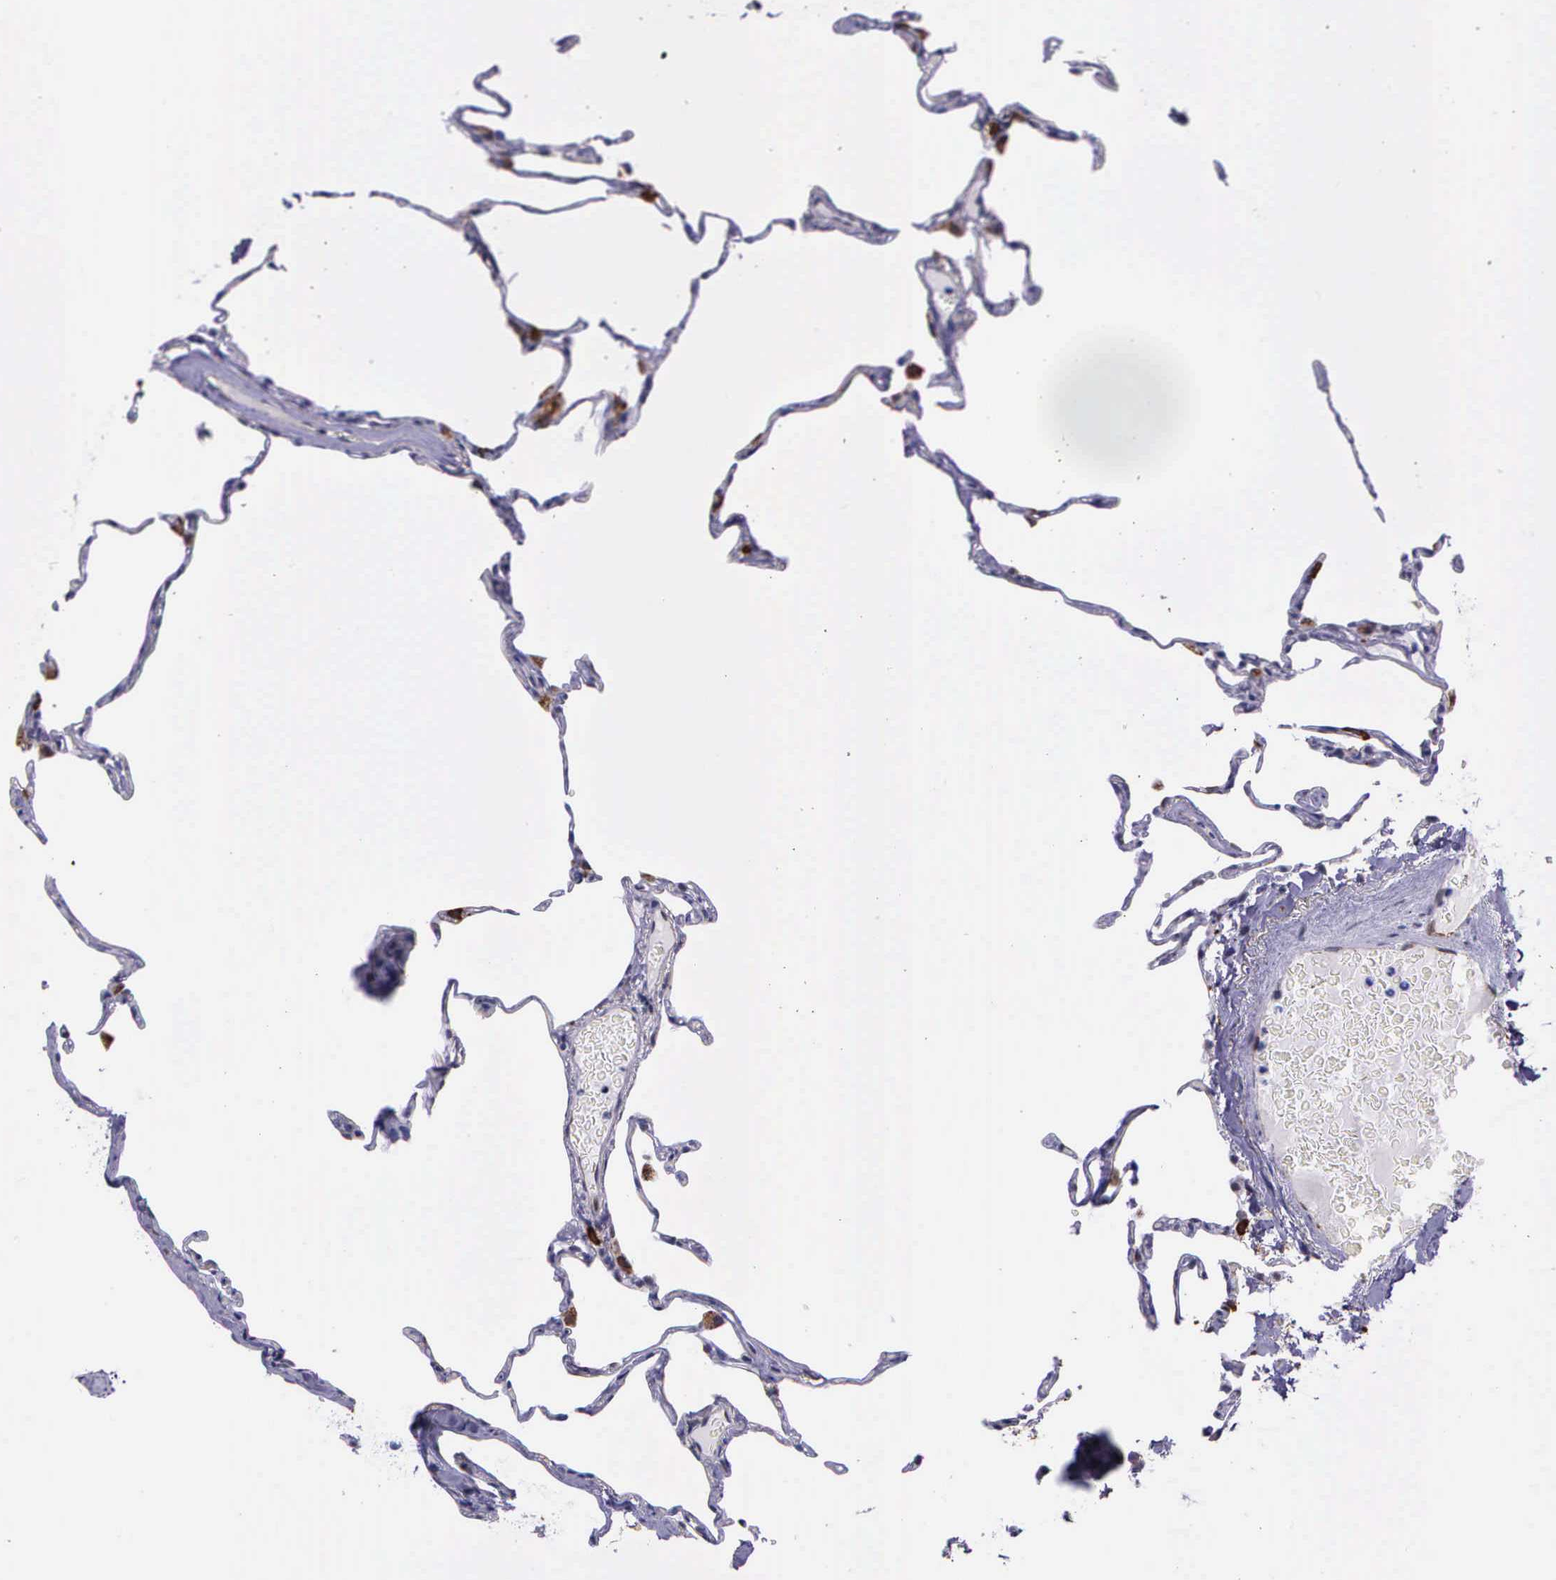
{"staining": {"intensity": "negative", "quantity": "none", "location": "none"}, "tissue": "lung", "cell_type": "Alveolar cells", "image_type": "normal", "snomed": [{"axis": "morphology", "description": "Normal tissue, NOS"}, {"axis": "topography", "description": "Lung"}], "caption": "A micrograph of lung stained for a protein exhibits no brown staining in alveolar cells. Nuclei are stained in blue.", "gene": "AHNAK2", "patient": {"sex": "female", "age": 75}}